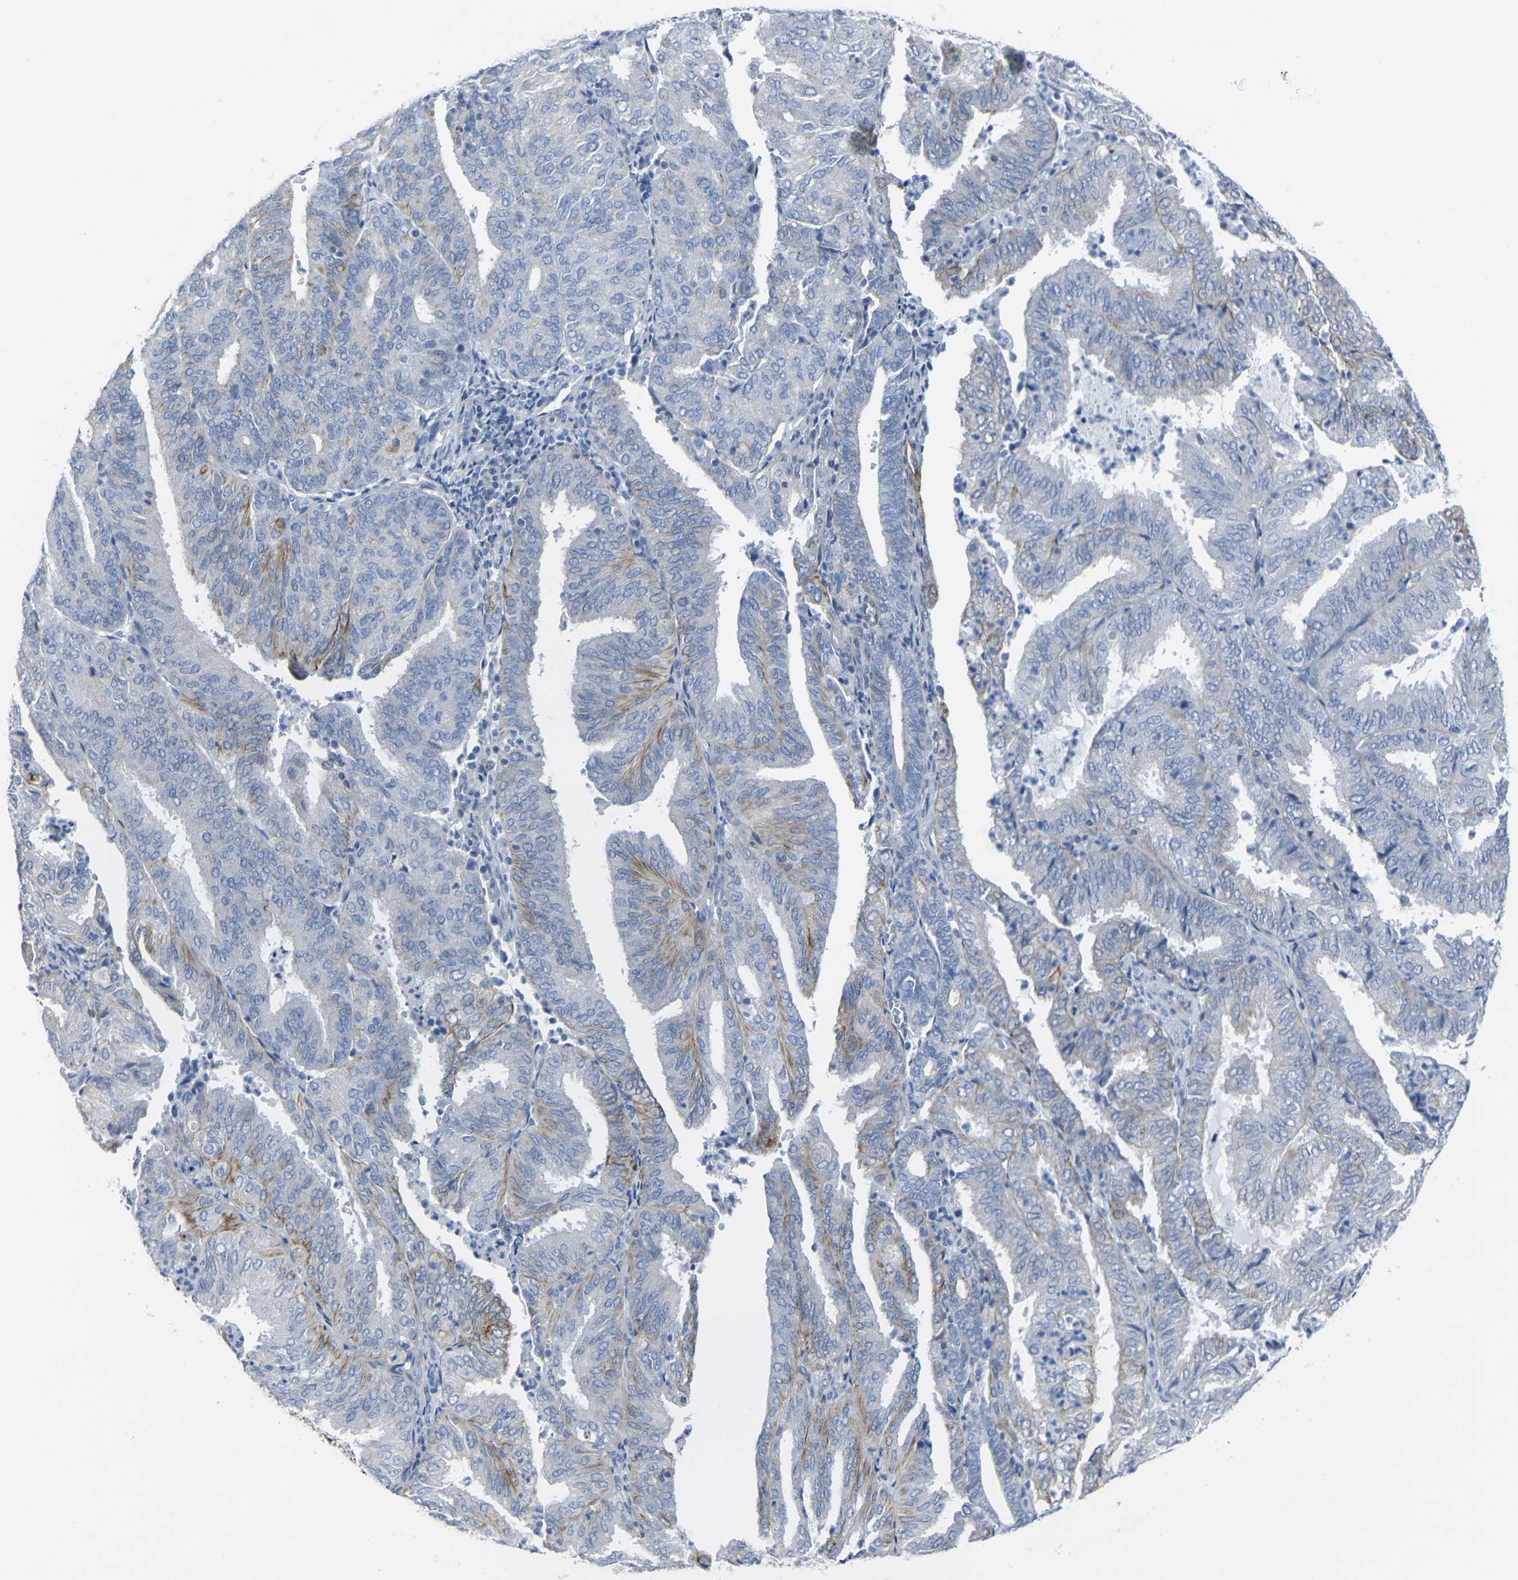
{"staining": {"intensity": "moderate", "quantity": "<25%", "location": "cytoplasmic/membranous"}, "tissue": "endometrial cancer", "cell_type": "Tumor cells", "image_type": "cancer", "snomed": [{"axis": "morphology", "description": "Adenocarcinoma, NOS"}, {"axis": "topography", "description": "Uterus"}], "caption": "Protein staining by immunohistochemistry (IHC) demonstrates moderate cytoplasmic/membranous staining in approximately <25% of tumor cells in endometrial adenocarcinoma. The protein is stained brown, and the nuclei are stained in blue (DAB IHC with brightfield microscopy, high magnification).", "gene": "ANKRD46", "patient": {"sex": "female", "age": 60}}